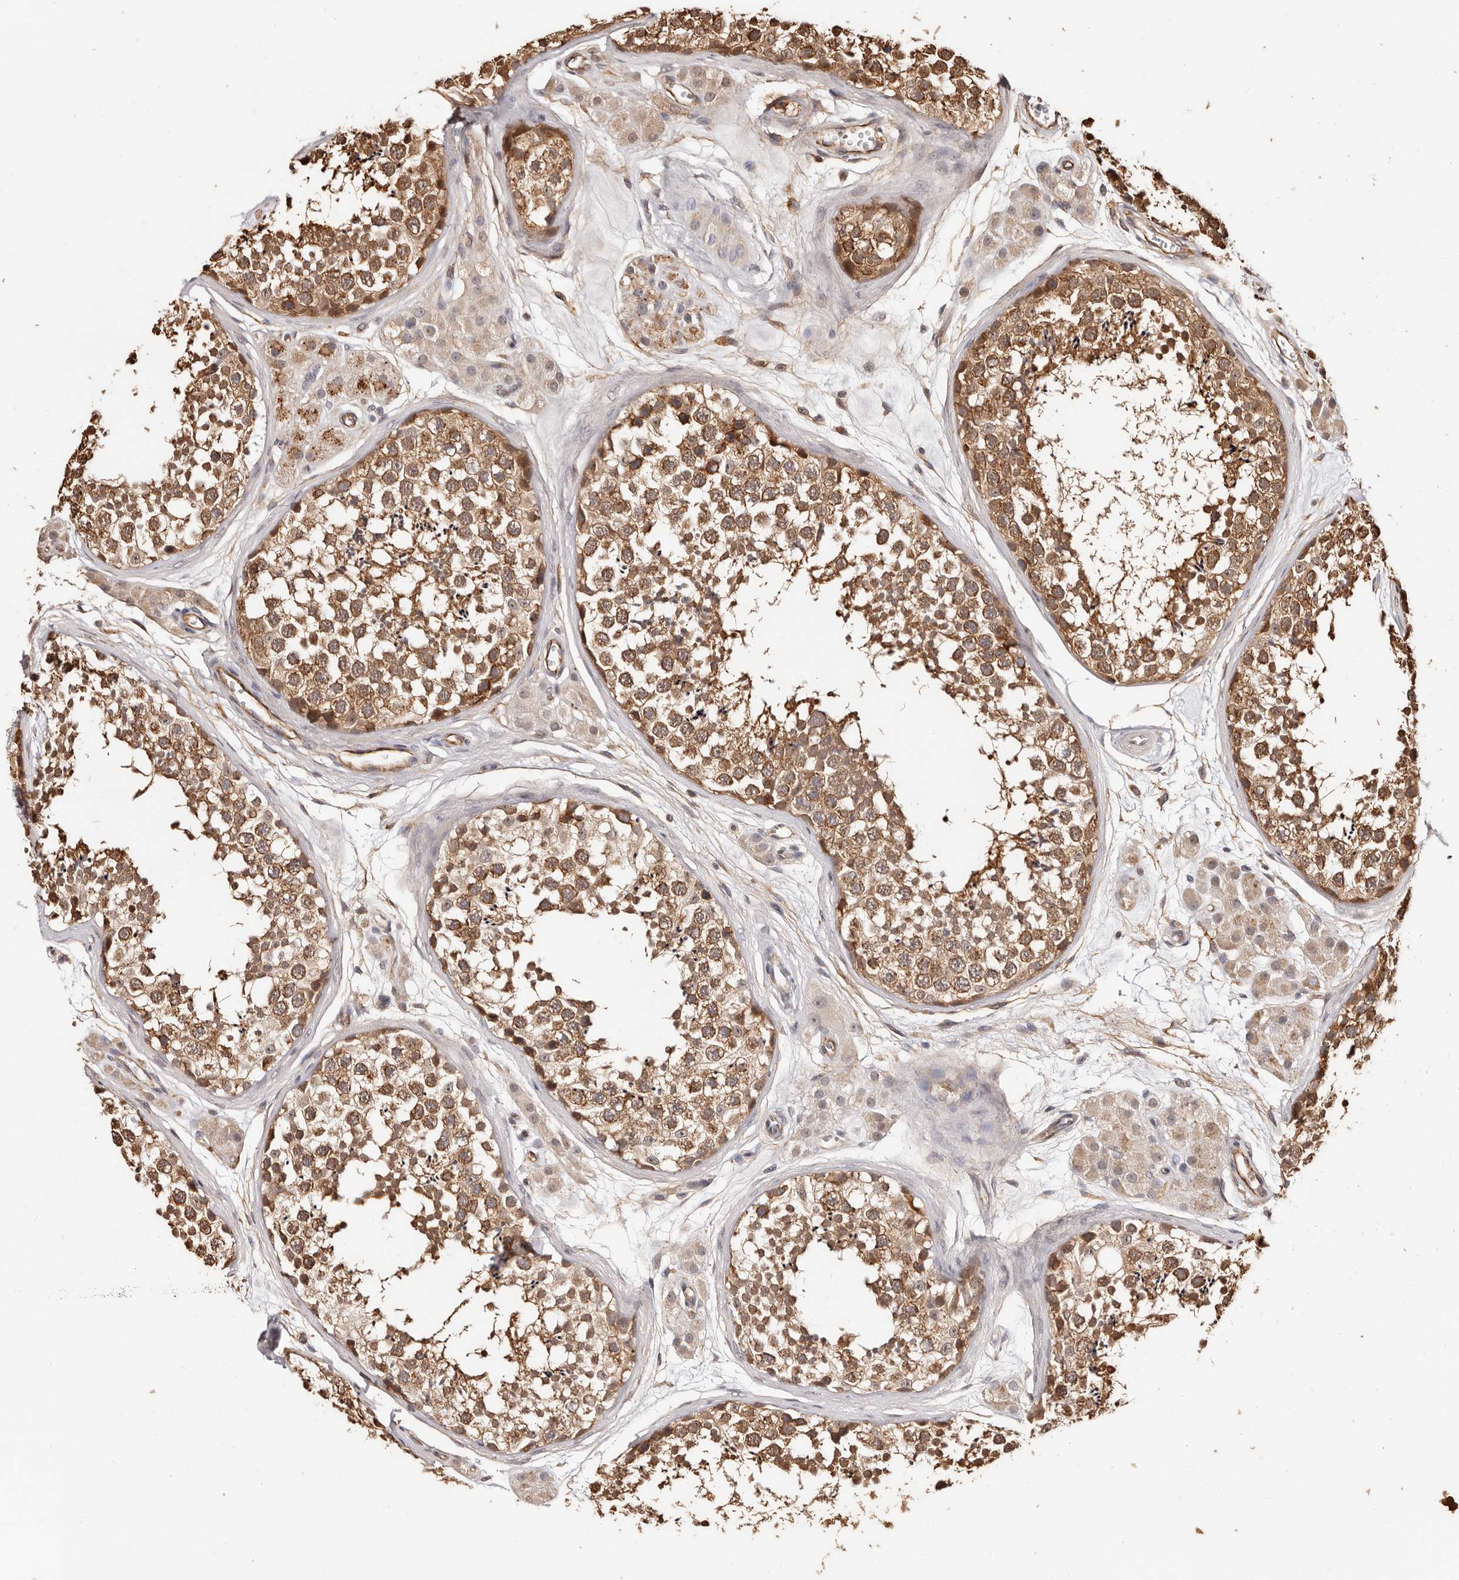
{"staining": {"intensity": "strong", "quantity": ">75%", "location": "cytoplasmic/membranous"}, "tissue": "testis", "cell_type": "Cells in seminiferous ducts", "image_type": "normal", "snomed": [{"axis": "morphology", "description": "Normal tissue, NOS"}, {"axis": "topography", "description": "Testis"}], "caption": "Testis stained with DAB immunohistochemistry exhibits high levels of strong cytoplasmic/membranous positivity in about >75% of cells in seminiferous ducts.", "gene": "TRIP13", "patient": {"sex": "male", "age": 56}}